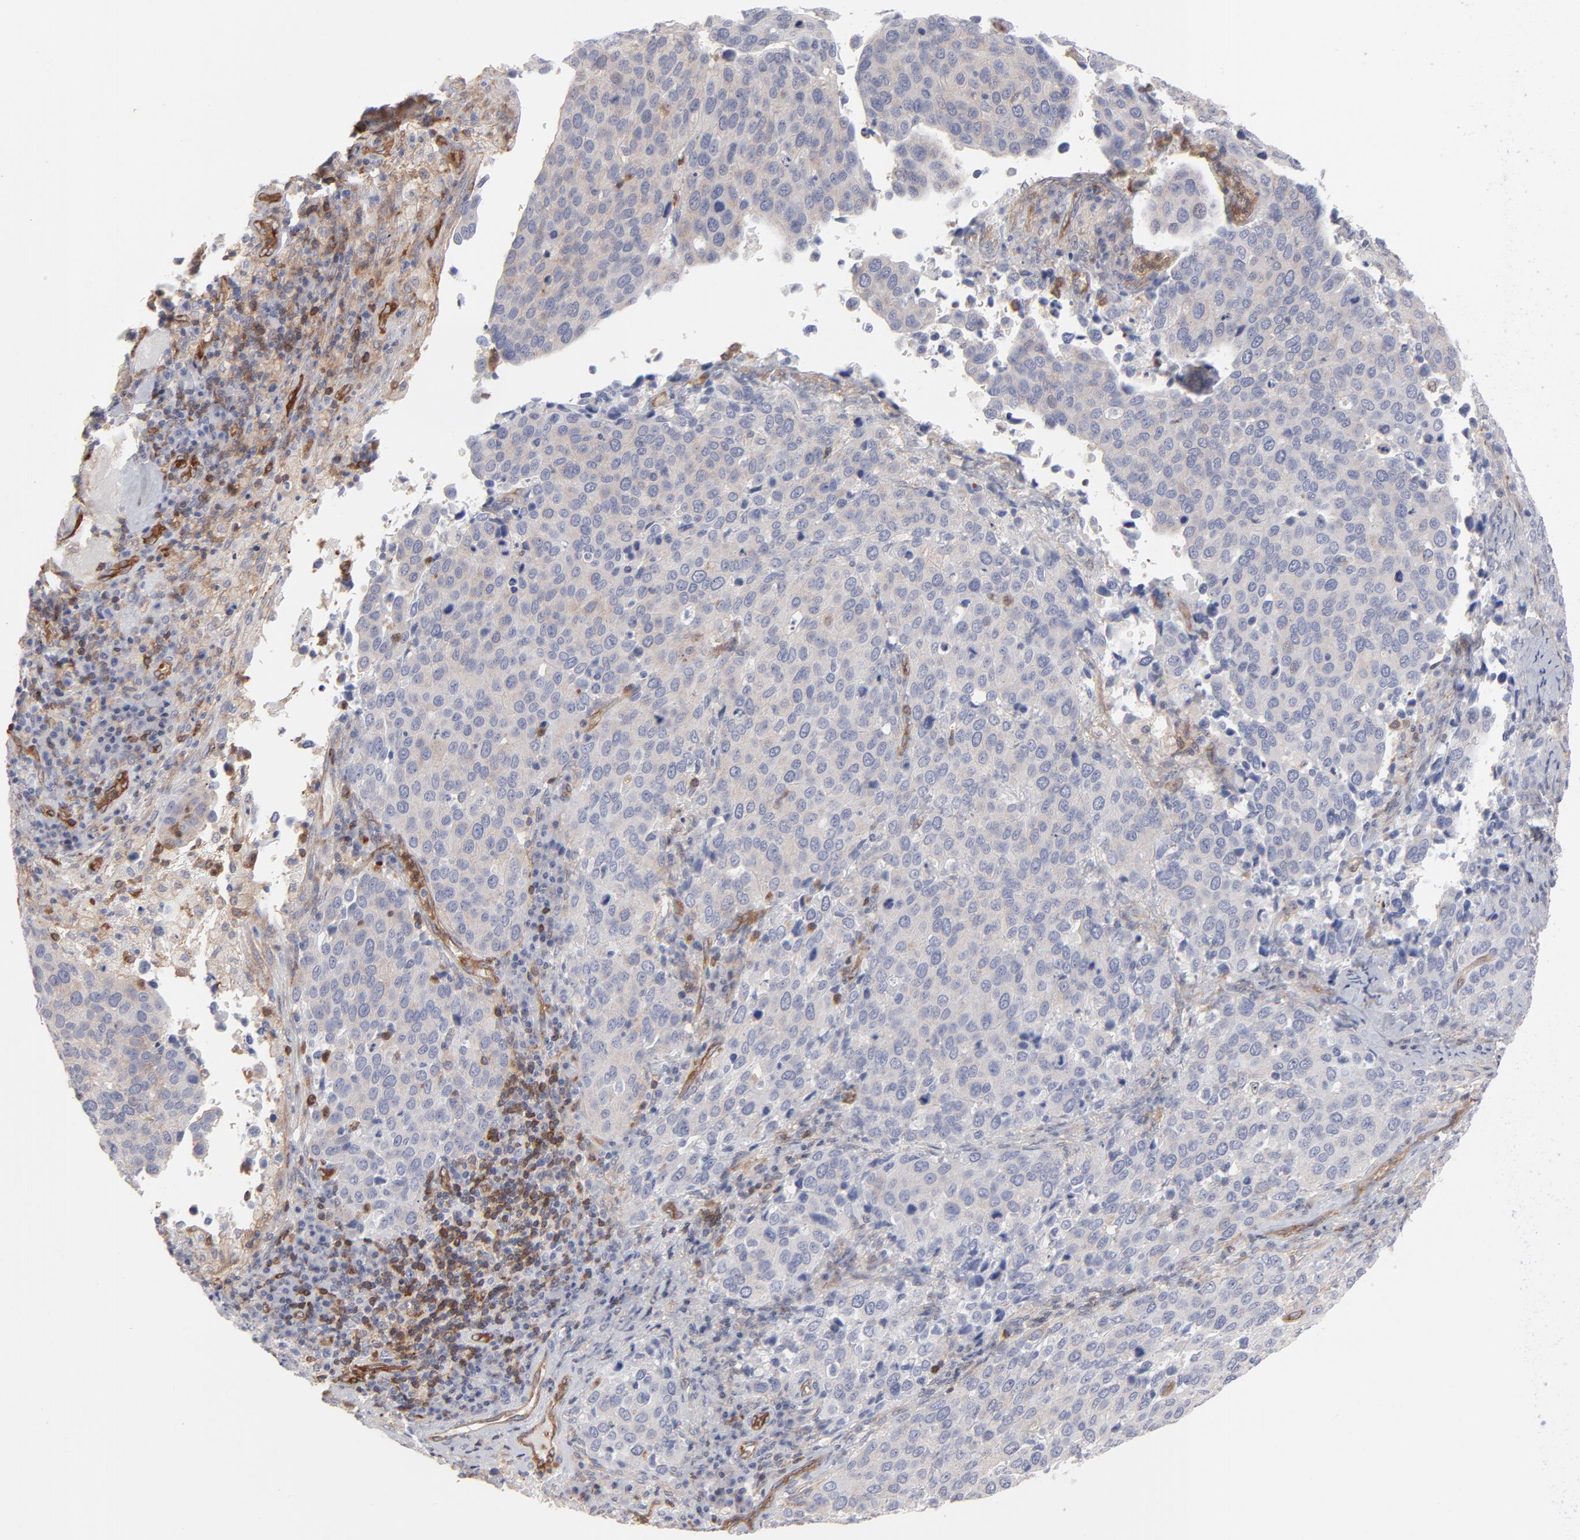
{"staining": {"intensity": "negative", "quantity": "none", "location": "none"}, "tissue": "cervical cancer", "cell_type": "Tumor cells", "image_type": "cancer", "snomed": [{"axis": "morphology", "description": "Squamous cell carcinoma, NOS"}, {"axis": "topography", "description": "Cervix"}], "caption": "Tumor cells show no significant protein staining in cervical cancer (squamous cell carcinoma).", "gene": "PXN", "patient": {"sex": "female", "age": 54}}